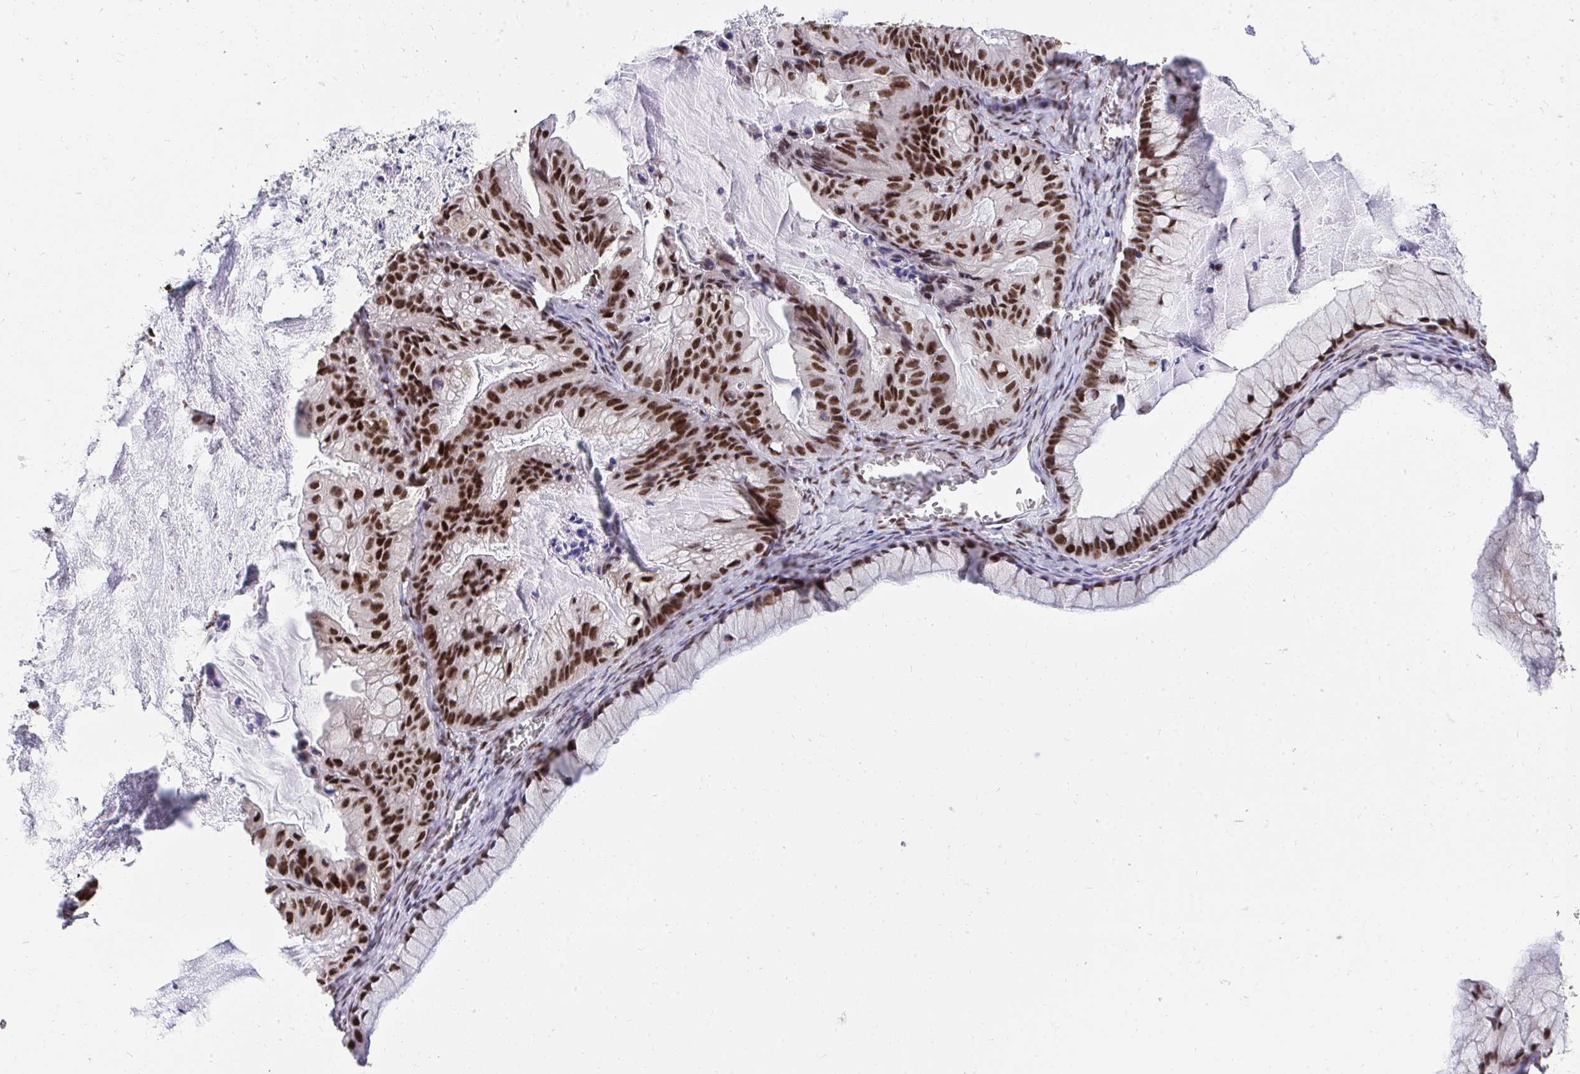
{"staining": {"intensity": "strong", "quantity": ">75%", "location": "nuclear"}, "tissue": "ovarian cancer", "cell_type": "Tumor cells", "image_type": "cancer", "snomed": [{"axis": "morphology", "description": "Cystadenocarcinoma, mucinous, NOS"}, {"axis": "topography", "description": "Ovary"}], "caption": "Ovarian mucinous cystadenocarcinoma stained with a protein marker exhibits strong staining in tumor cells.", "gene": "SYNE4", "patient": {"sex": "female", "age": 72}}